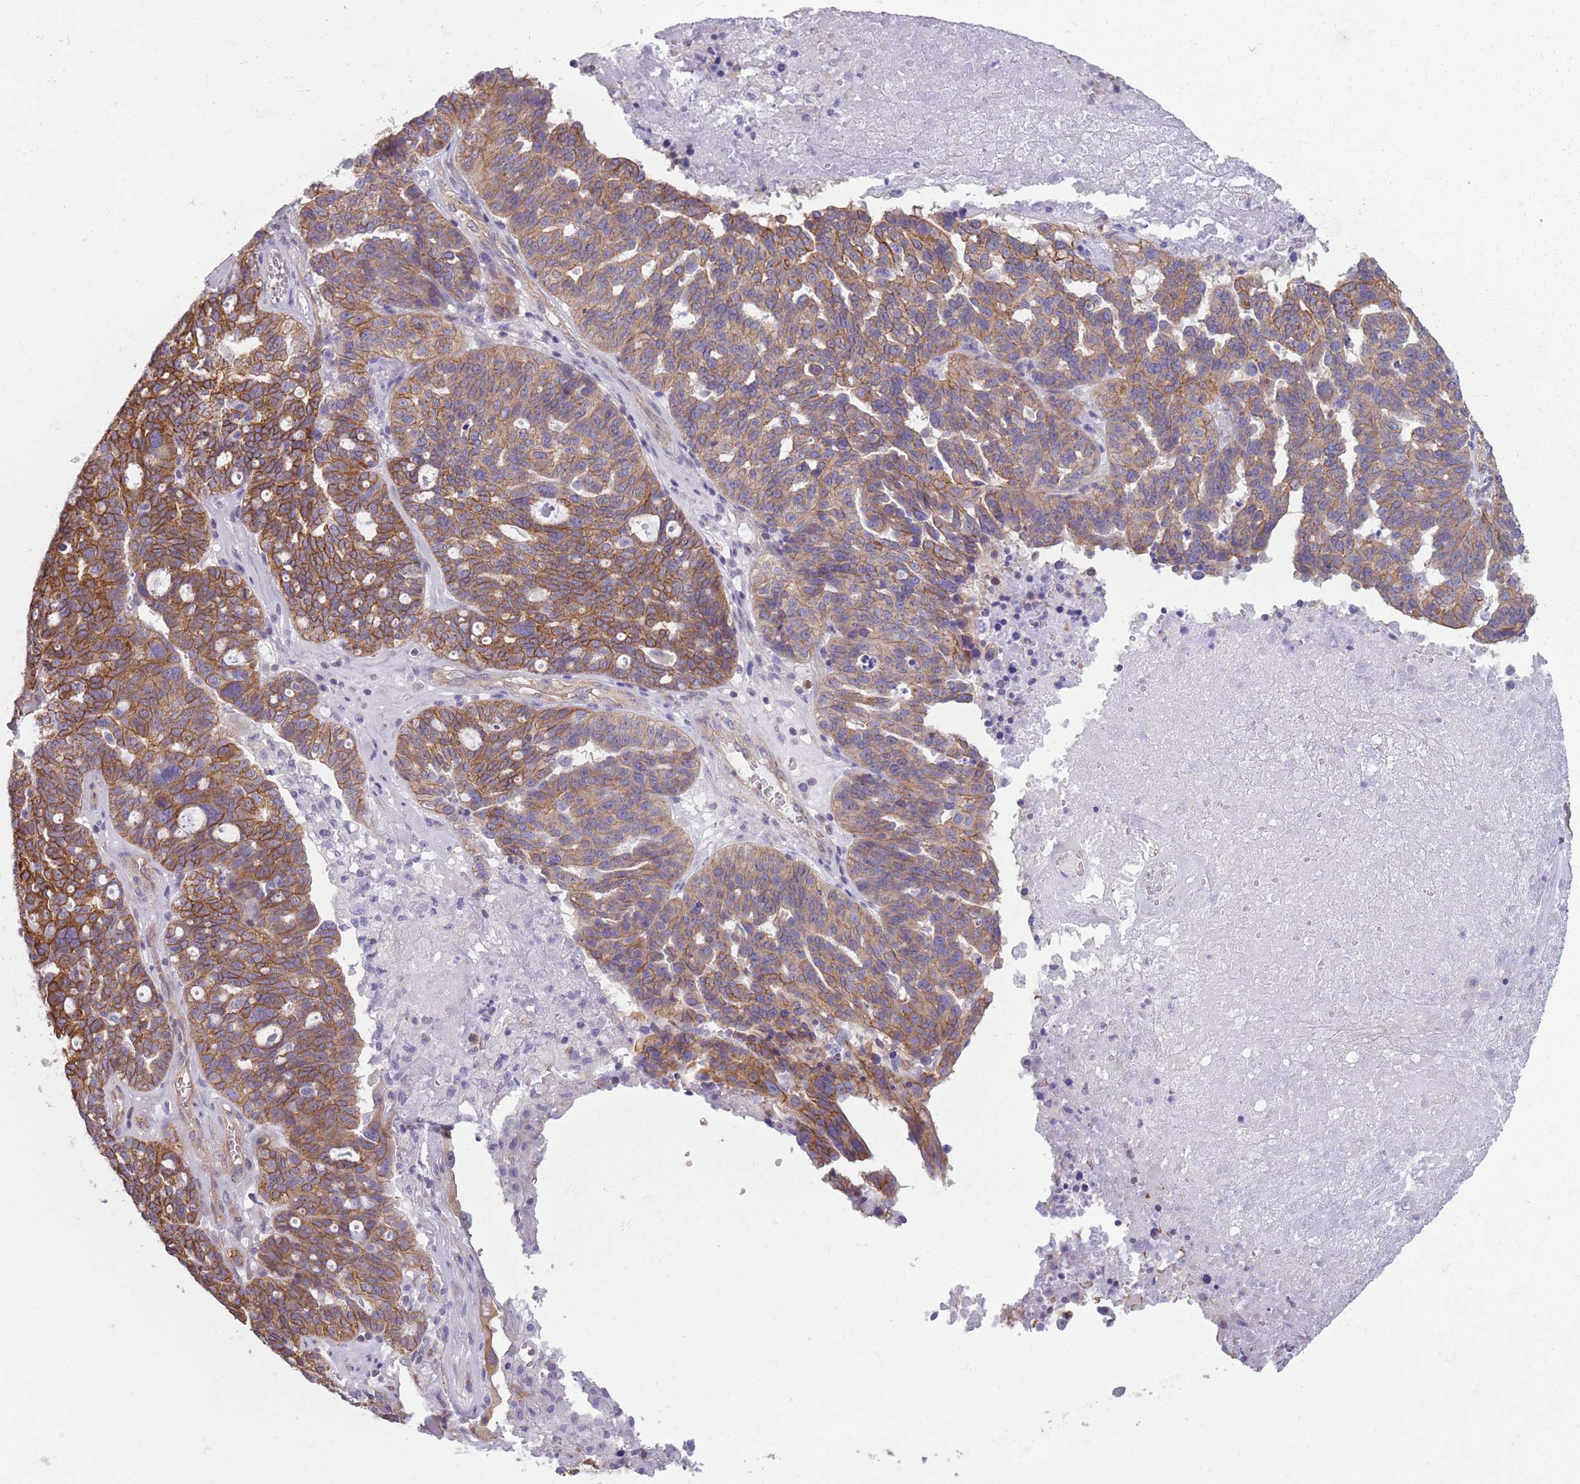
{"staining": {"intensity": "moderate", "quantity": ">75%", "location": "cytoplasmic/membranous"}, "tissue": "ovarian cancer", "cell_type": "Tumor cells", "image_type": "cancer", "snomed": [{"axis": "morphology", "description": "Cystadenocarcinoma, serous, NOS"}, {"axis": "topography", "description": "Ovary"}], "caption": "Immunohistochemical staining of serous cystadenocarcinoma (ovarian) reveals moderate cytoplasmic/membranous protein staining in about >75% of tumor cells. (Stains: DAB in brown, nuclei in blue, Microscopy: brightfield microscopy at high magnification).", "gene": "ADD1", "patient": {"sex": "female", "age": 59}}